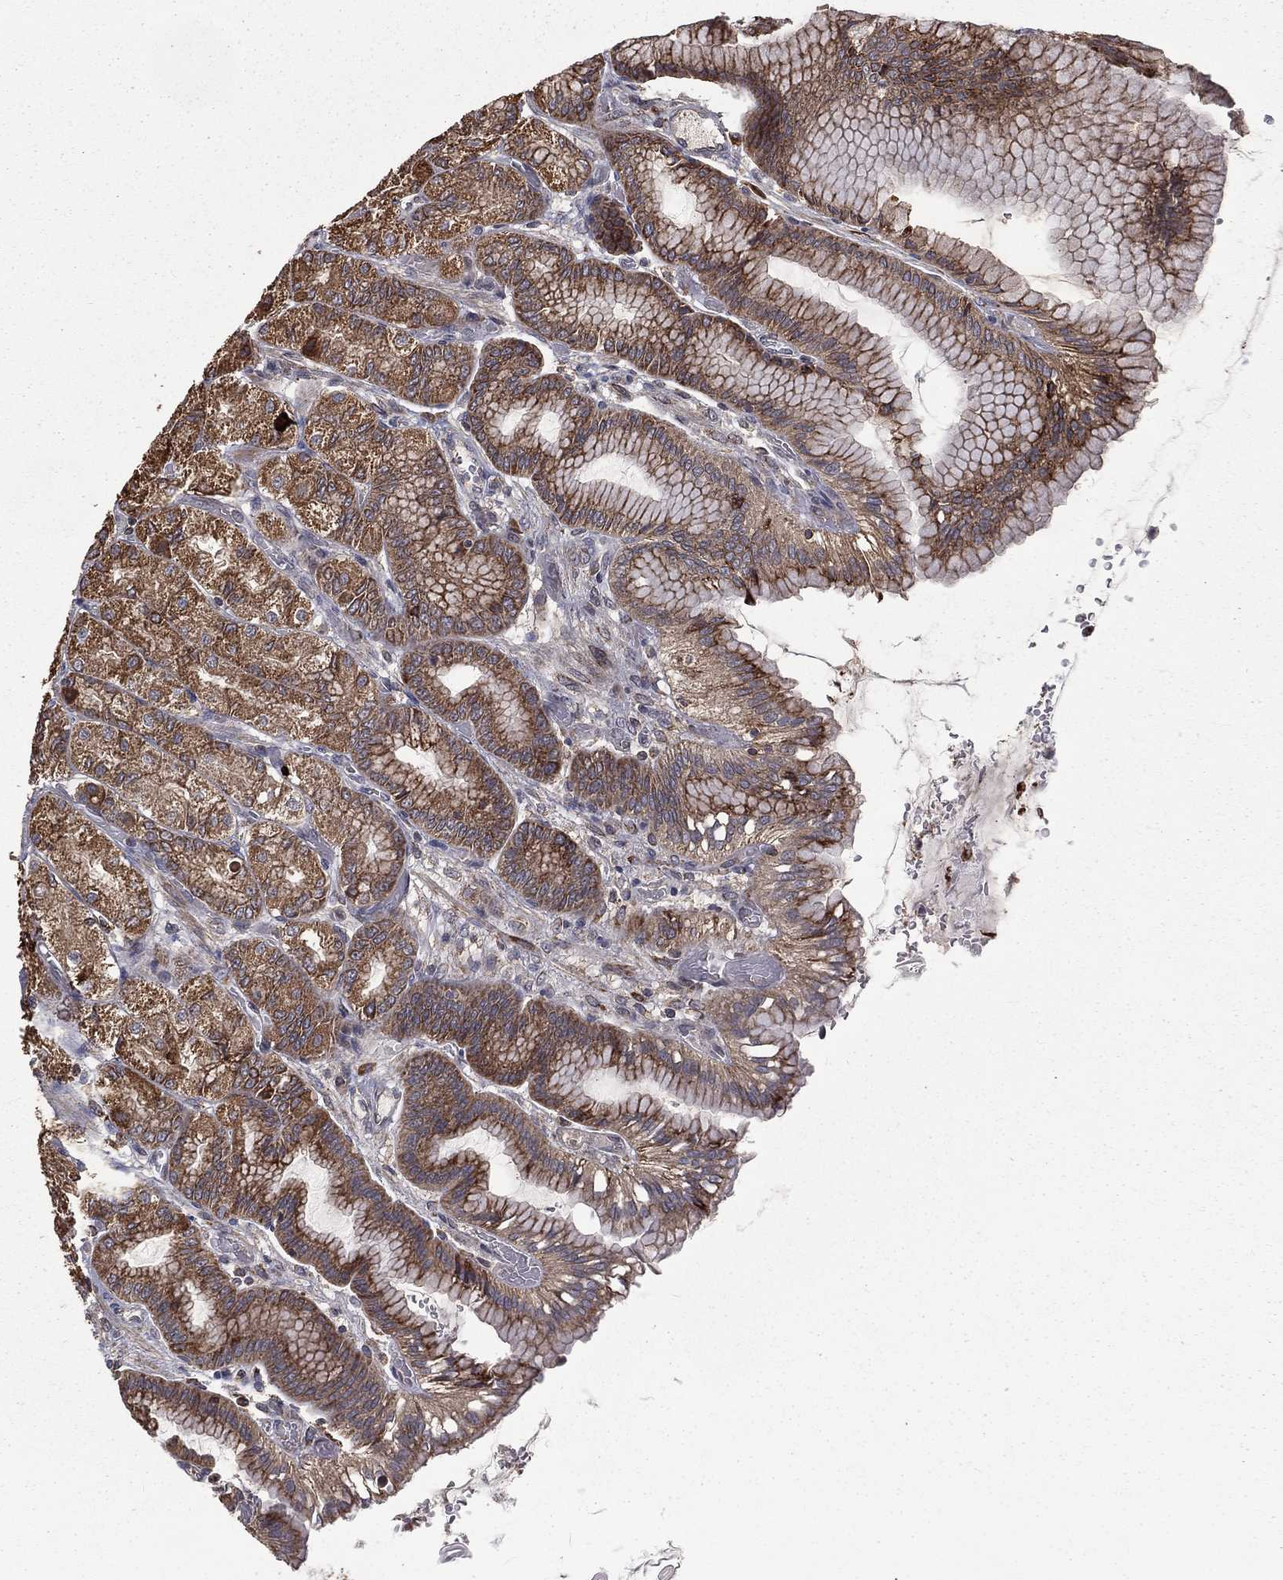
{"staining": {"intensity": "moderate", "quantity": ">75%", "location": "cytoplasmic/membranous"}, "tissue": "stomach", "cell_type": "Glandular cells", "image_type": "normal", "snomed": [{"axis": "morphology", "description": "Normal tissue, NOS"}, {"axis": "morphology", "description": "Adenocarcinoma, NOS"}, {"axis": "morphology", "description": "Adenocarcinoma, High grade"}, {"axis": "topography", "description": "Stomach, upper"}, {"axis": "topography", "description": "Stomach"}], "caption": "High-magnification brightfield microscopy of normal stomach stained with DAB (brown) and counterstained with hematoxylin (blue). glandular cells exhibit moderate cytoplasmic/membranous staining is identified in about>75% of cells.", "gene": "OLFML1", "patient": {"sex": "female", "age": 65}}